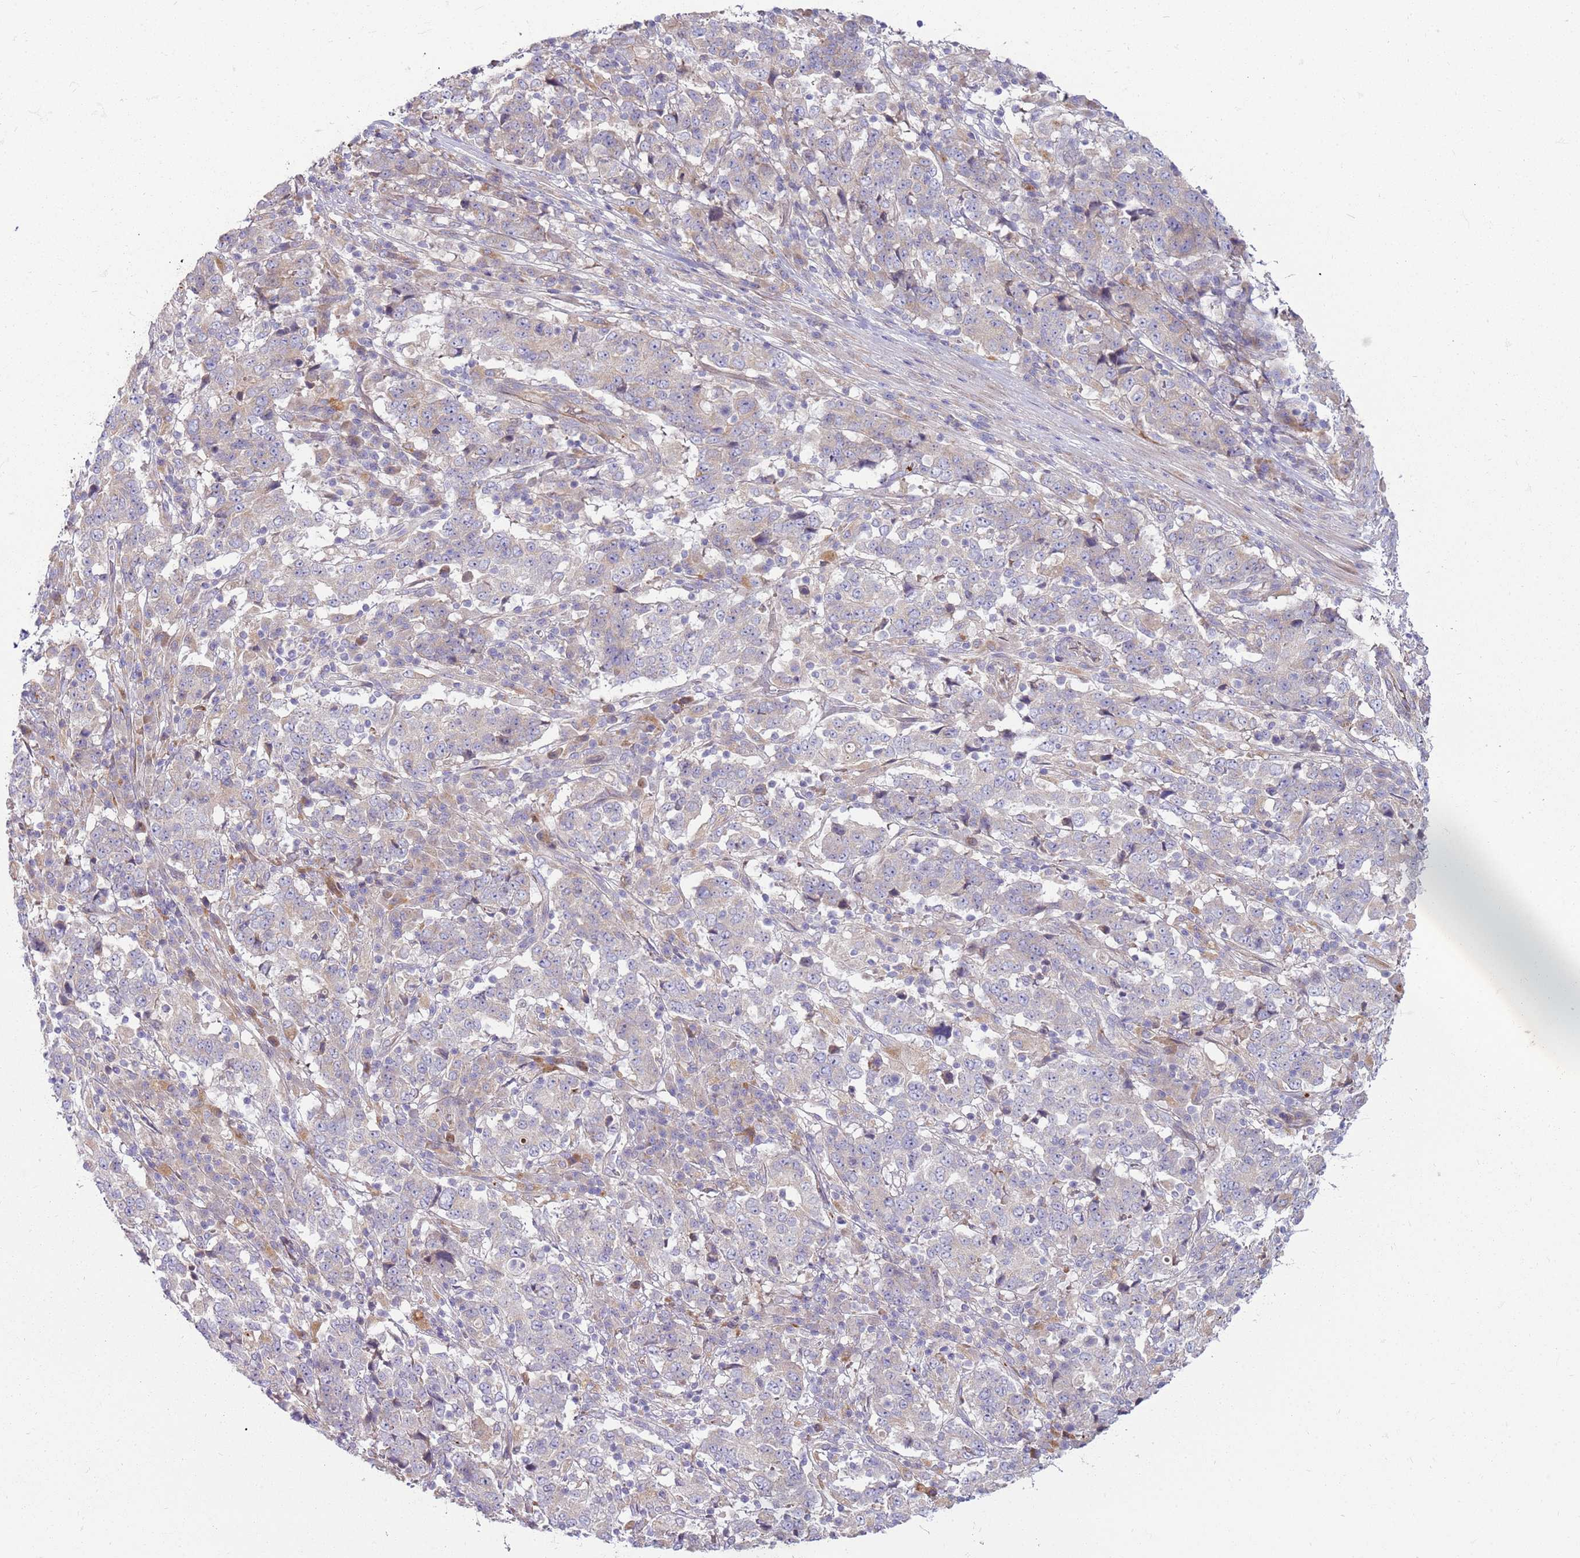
{"staining": {"intensity": "weak", "quantity": "<25%", "location": "cytoplasmic/membranous"}, "tissue": "stomach cancer", "cell_type": "Tumor cells", "image_type": "cancer", "snomed": [{"axis": "morphology", "description": "Adenocarcinoma, NOS"}, {"axis": "topography", "description": "Stomach"}], "caption": "IHC photomicrograph of neoplastic tissue: stomach cancer (adenocarcinoma) stained with DAB (3,3'-diaminobenzidine) reveals no significant protein expression in tumor cells.", "gene": "EMC1", "patient": {"sex": "male", "age": 59}}